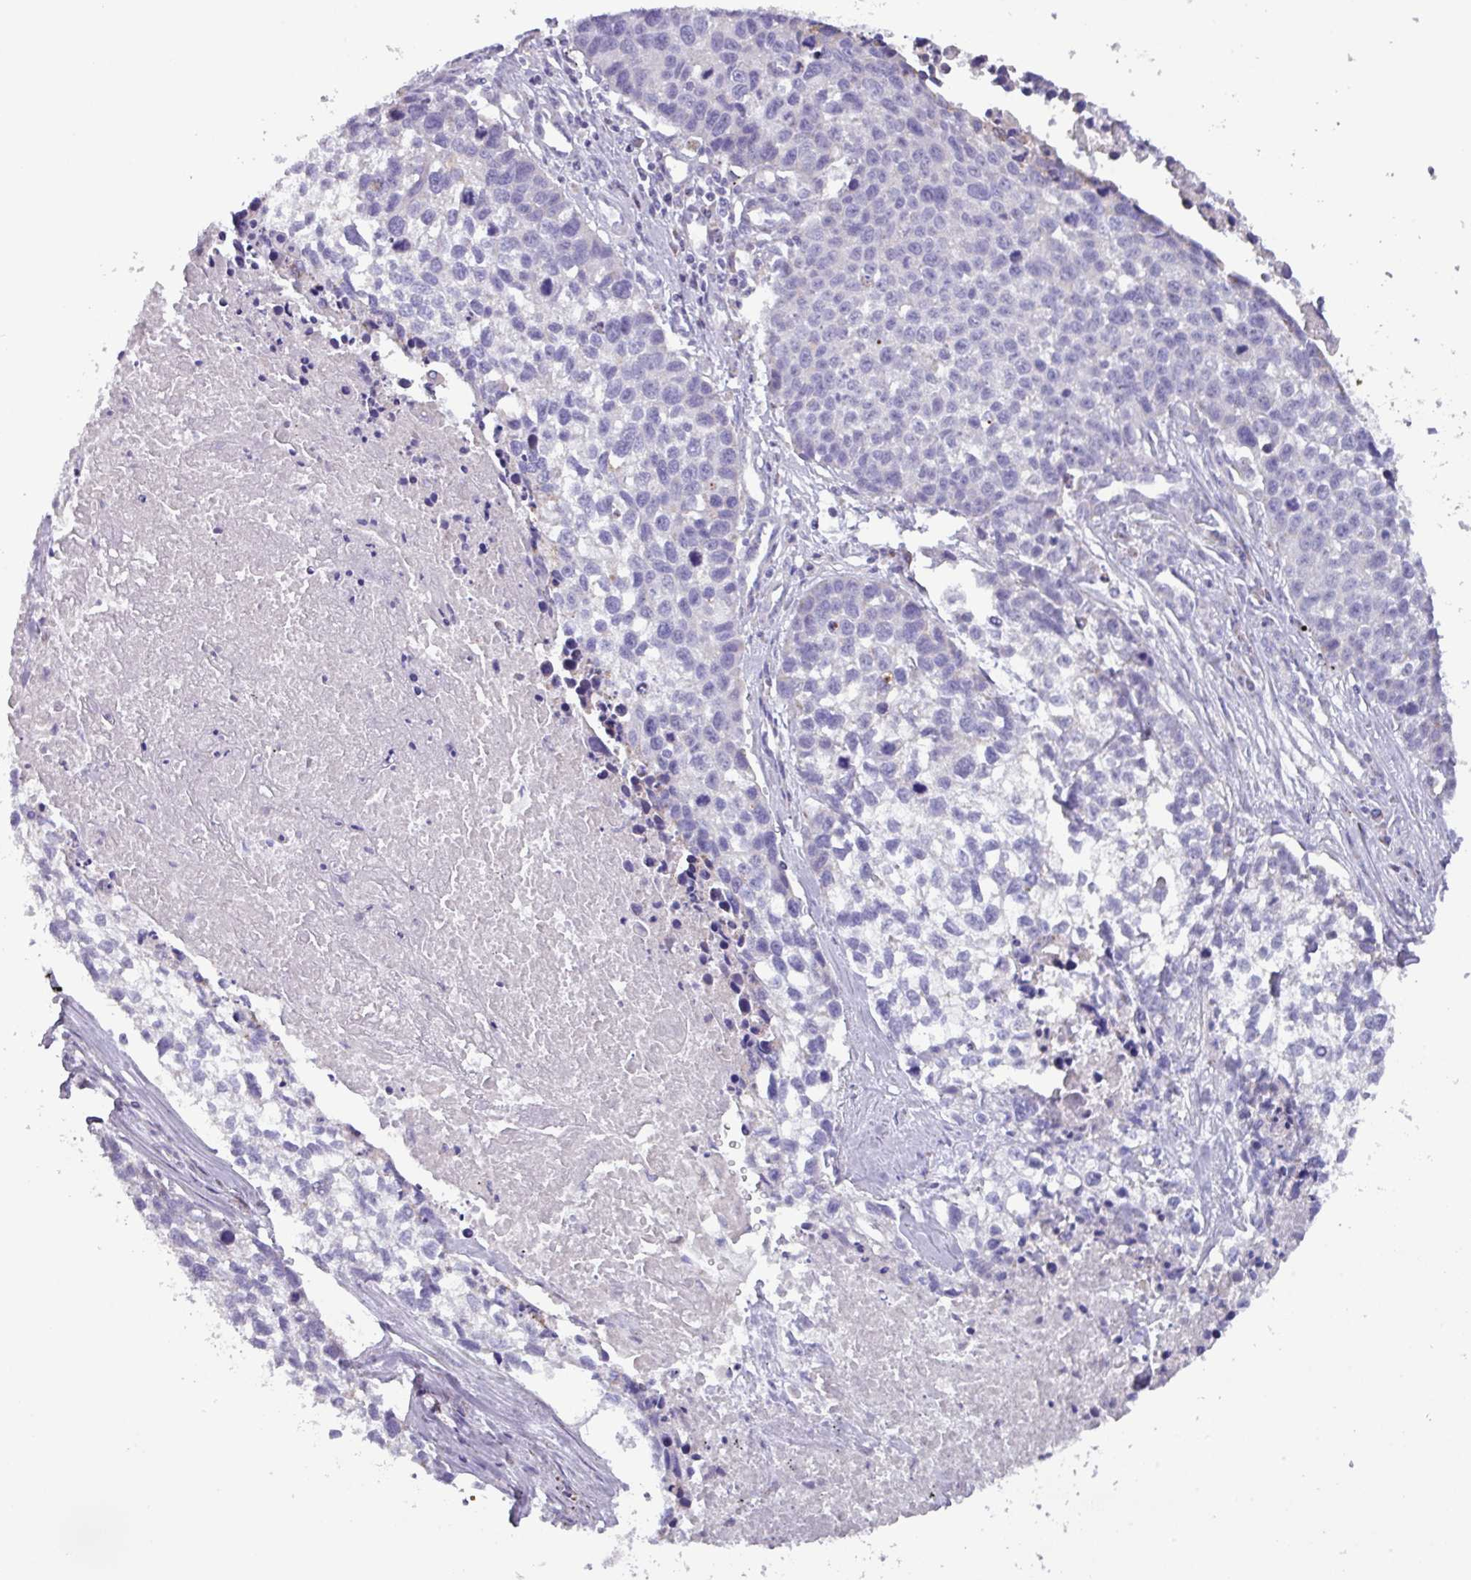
{"staining": {"intensity": "negative", "quantity": "none", "location": "none"}, "tissue": "lung cancer", "cell_type": "Tumor cells", "image_type": "cancer", "snomed": [{"axis": "morphology", "description": "Squamous cell carcinoma, NOS"}, {"axis": "topography", "description": "Lung"}], "caption": "A high-resolution micrograph shows immunohistochemistry (IHC) staining of lung cancer (squamous cell carcinoma), which displays no significant expression in tumor cells.", "gene": "MT-ND4", "patient": {"sex": "male", "age": 74}}